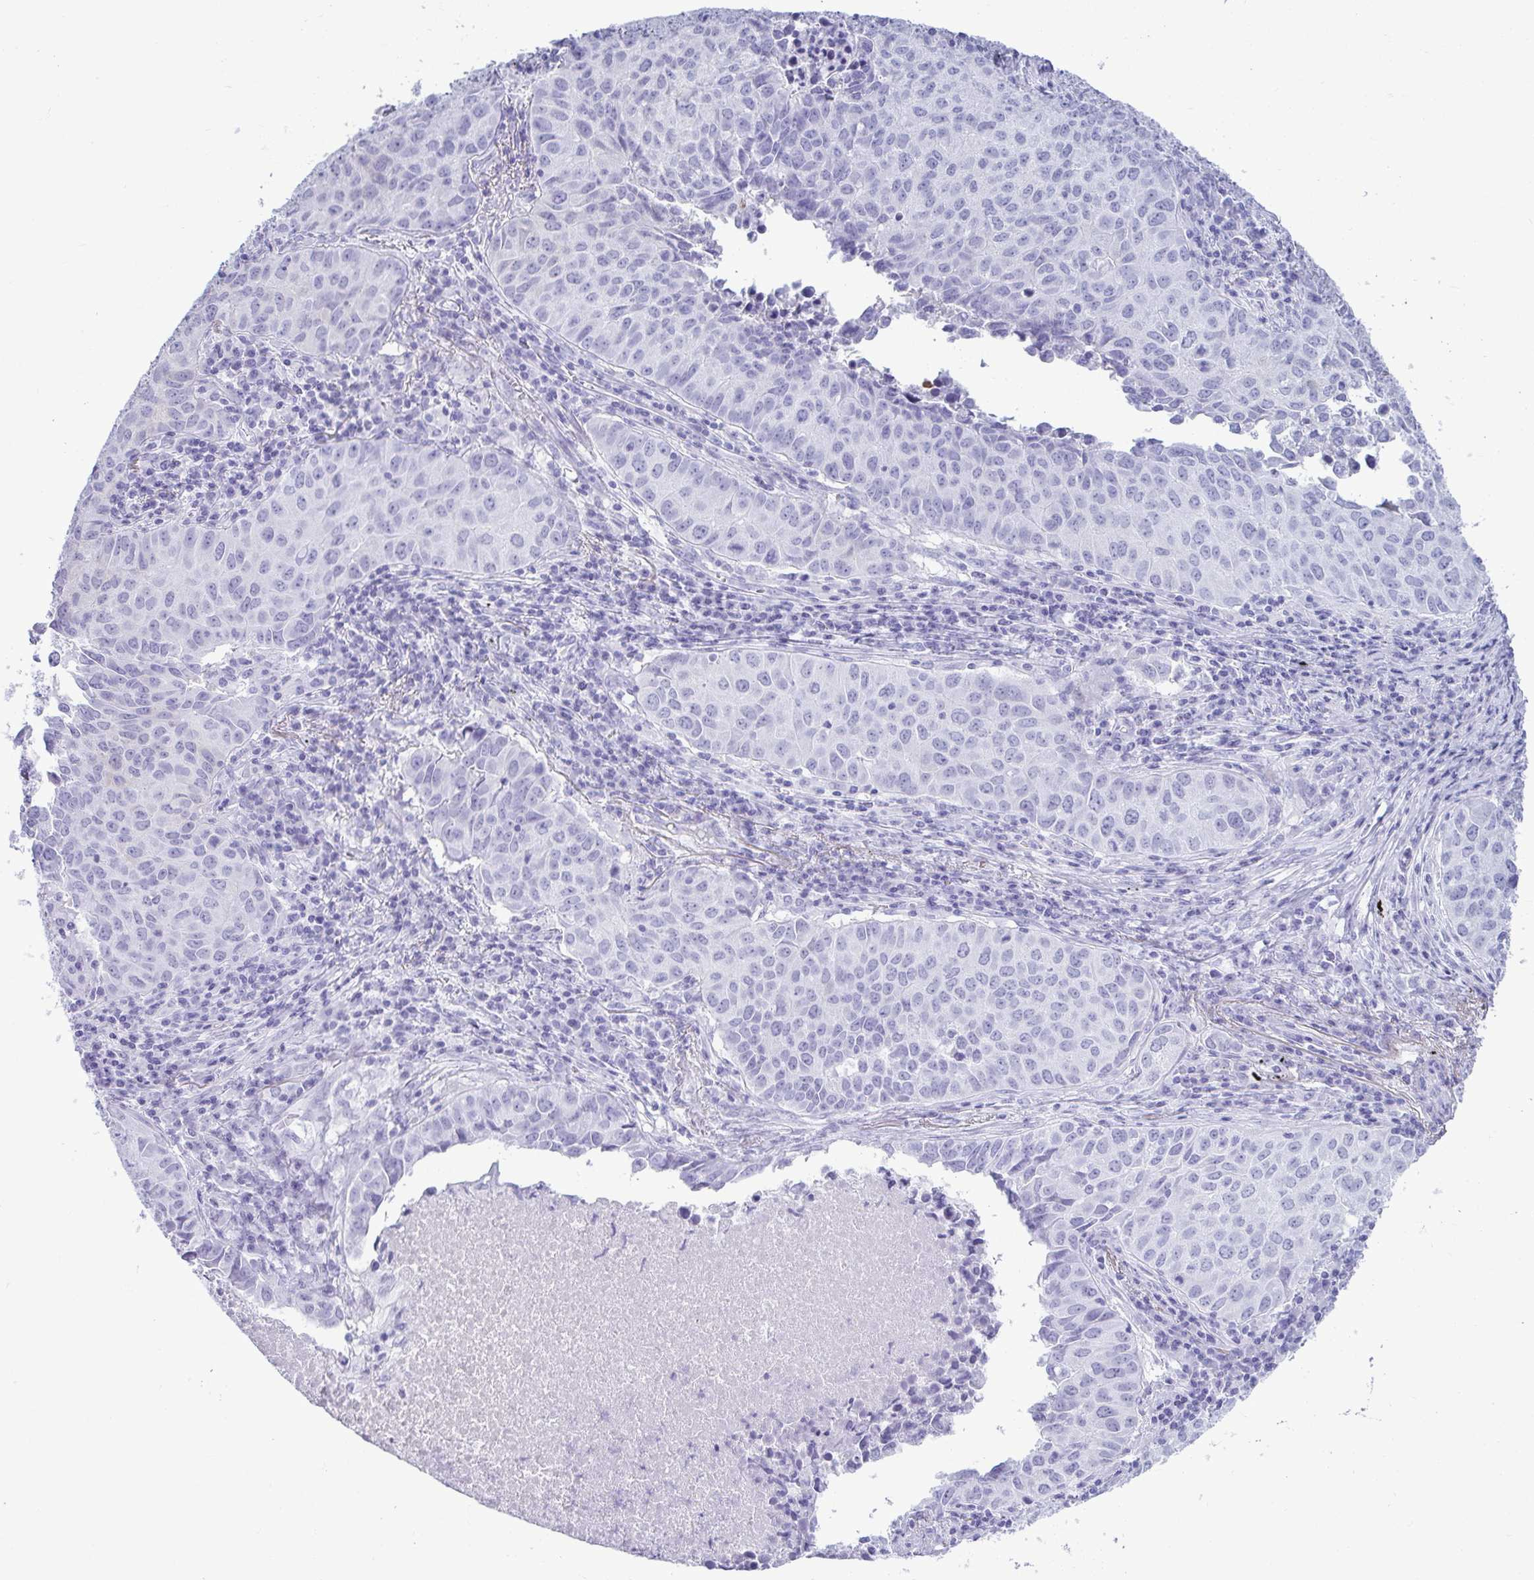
{"staining": {"intensity": "negative", "quantity": "none", "location": "none"}, "tissue": "lung cancer", "cell_type": "Tumor cells", "image_type": "cancer", "snomed": [{"axis": "morphology", "description": "Adenocarcinoma, NOS"}, {"axis": "topography", "description": "Lung"}], "caption": "IHC image of human lung adenocarcinoma stained for a protein (brown), which exhibits no expression in tumor cells.", "gene": "CLGN", "patient": {"sex": "female", "age": 50}}